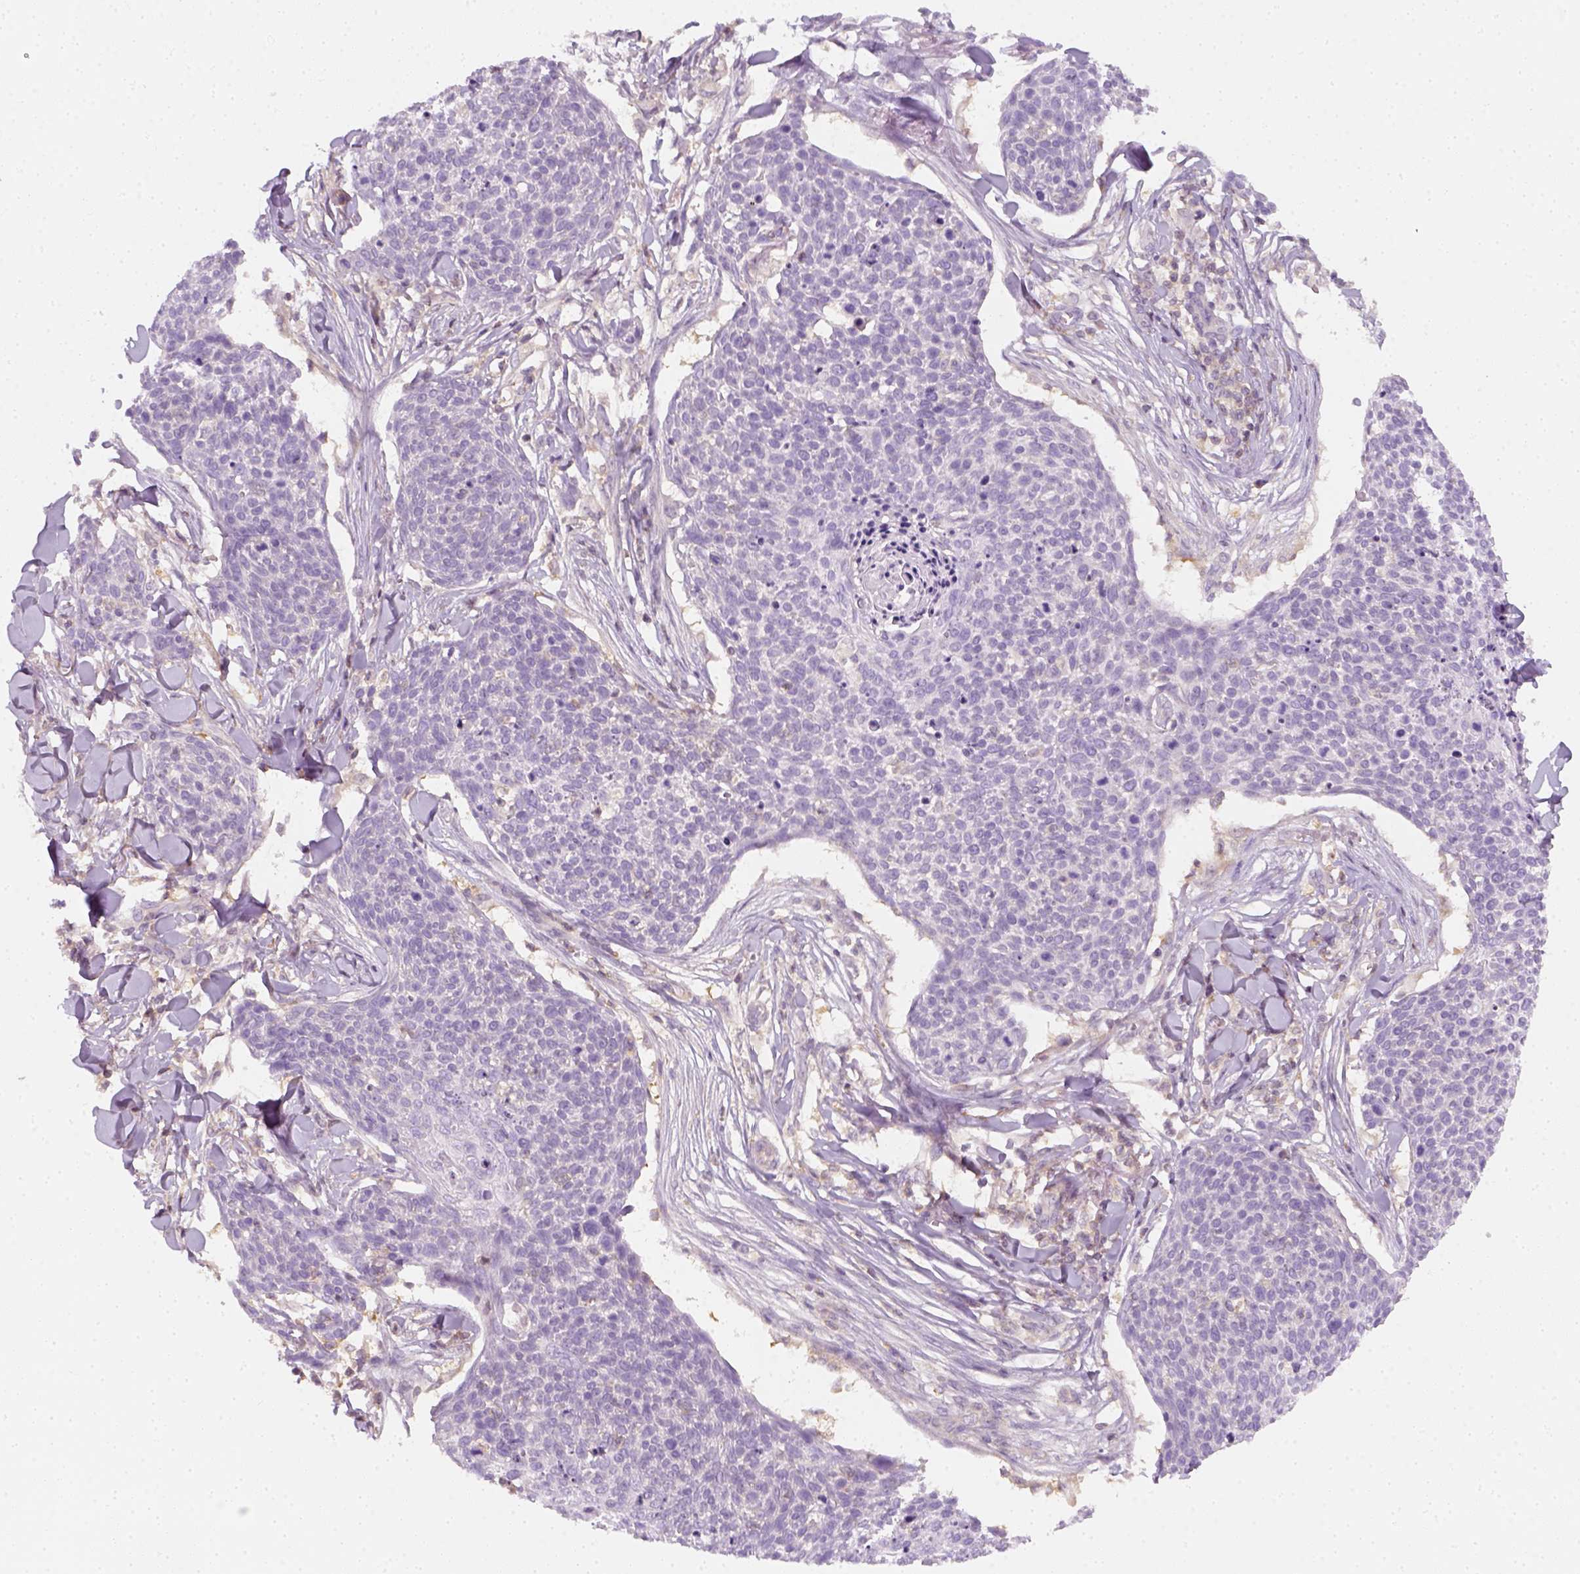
{"staining": {"intensity": "negative", "quantity": "none", "location": "none"}, "tissue": "skin cancer", "cell_type": "Tumor cells", "image_type": "cancer", "snomed": [{"axis": "morphology", "description": "Squamous cell carcinoma, NOS"}, {"axis": "topography", "description": "Skin"}, {"axis": "topography", "description": "Vulva"}], "caption": "Immunohistochemistry photomicrograph of human skin cancer (squamous cell carcinoma) stained for a protein (brown), which displays no staining in tumor cells.", "gene": "EPHB1", "patient": {"sex": "female", "age": 75}}